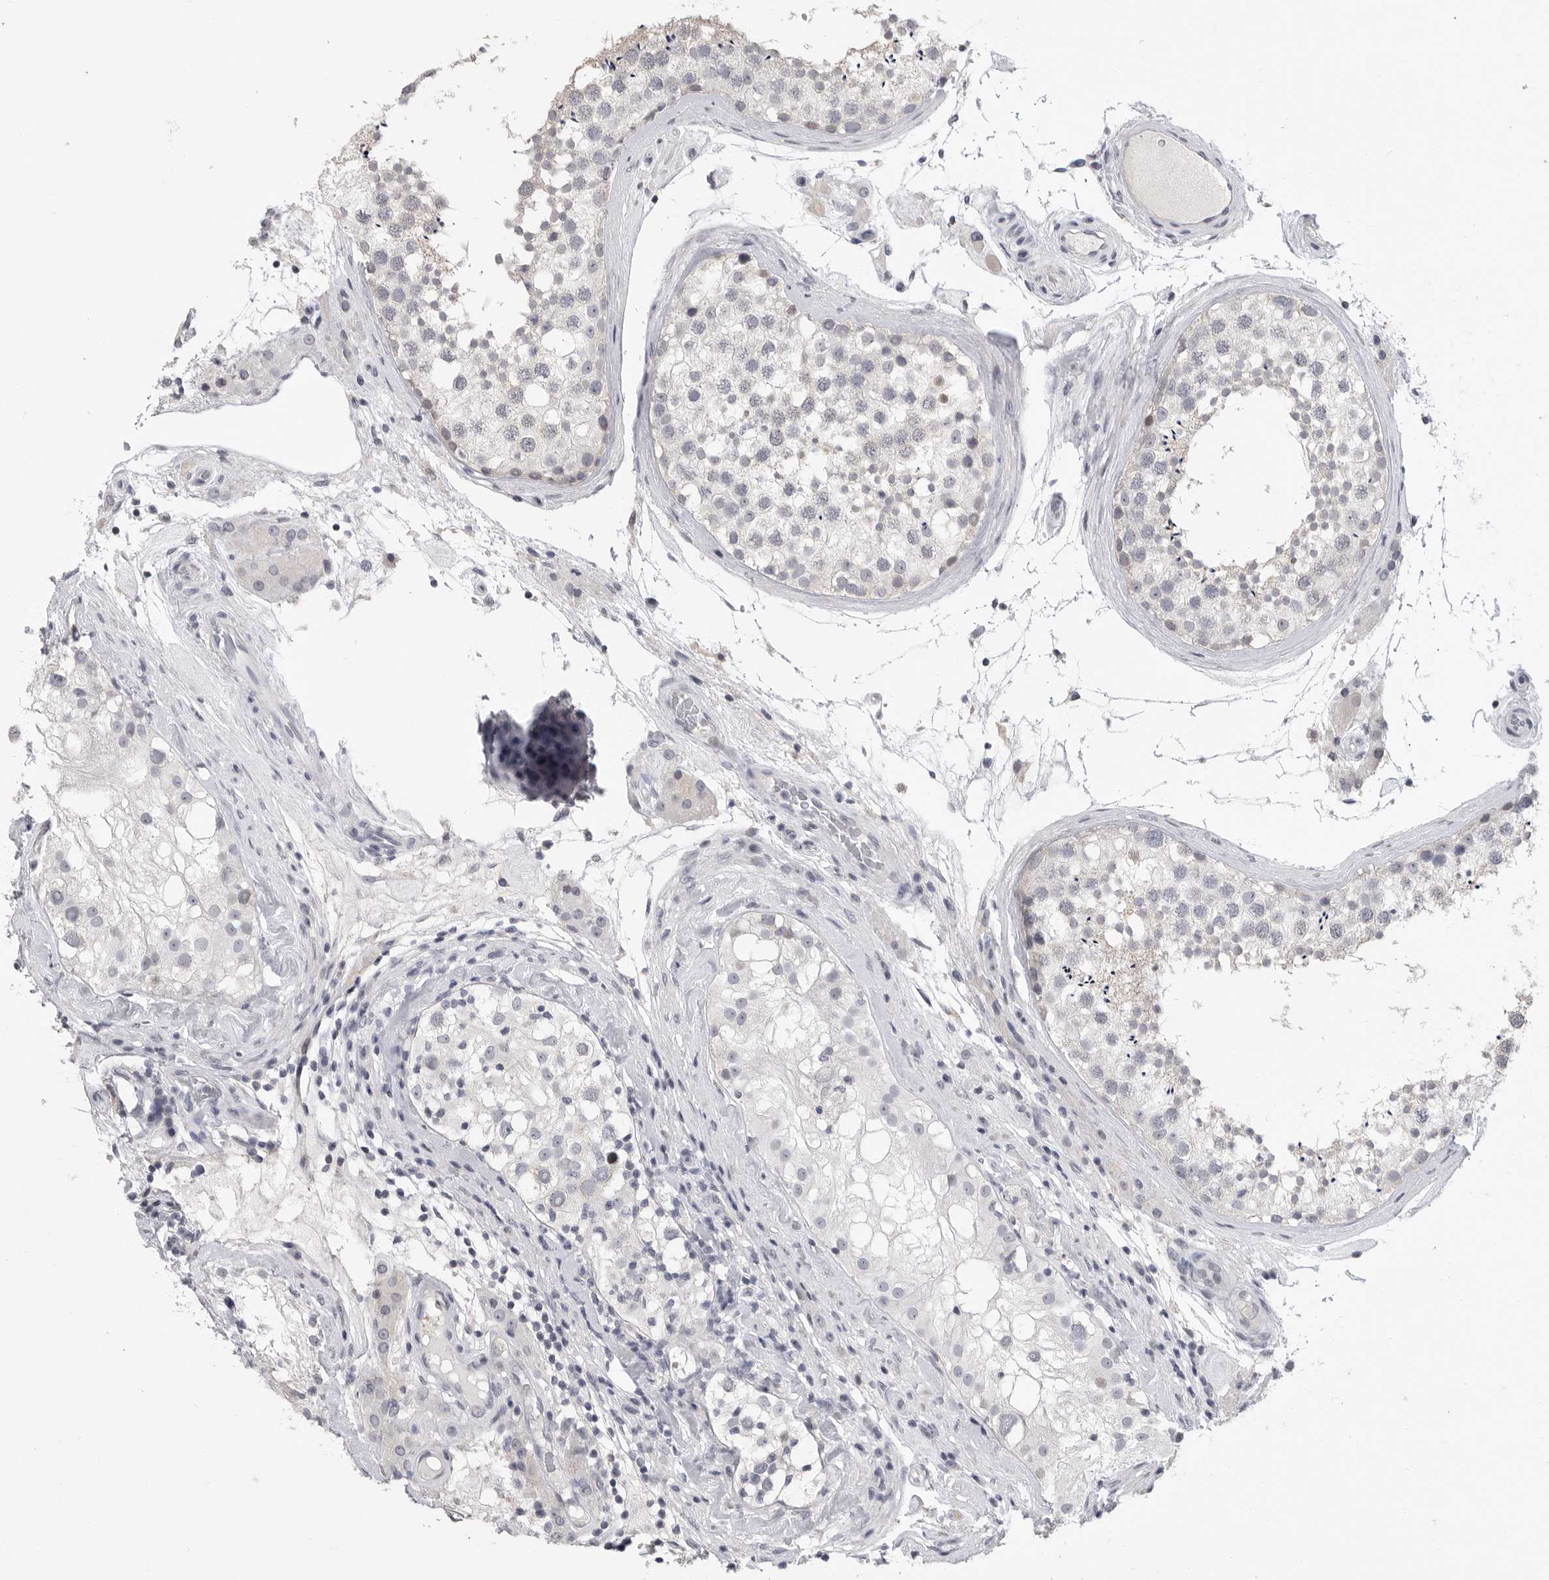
{"staining": {"intensity": "negative", "quantity": "none", "location": "none"}, "tissue": "testis", "cell_type": "Cells in seminiferous ducts", "image_type": "normal", "snomed": [{"axis": "morphology", "description": "Normal tissue, NOS"}, {"axis": "topography", "description": "Testis"}], "caption": "High power microscopy image of an IHC histopathology image of benign testis, revealing no significant staining in cells in seminiferous ducts. Nuclei are stained in blue.", "gene": "FBXO43", "patient": {"sex": "male", "age": 46}}